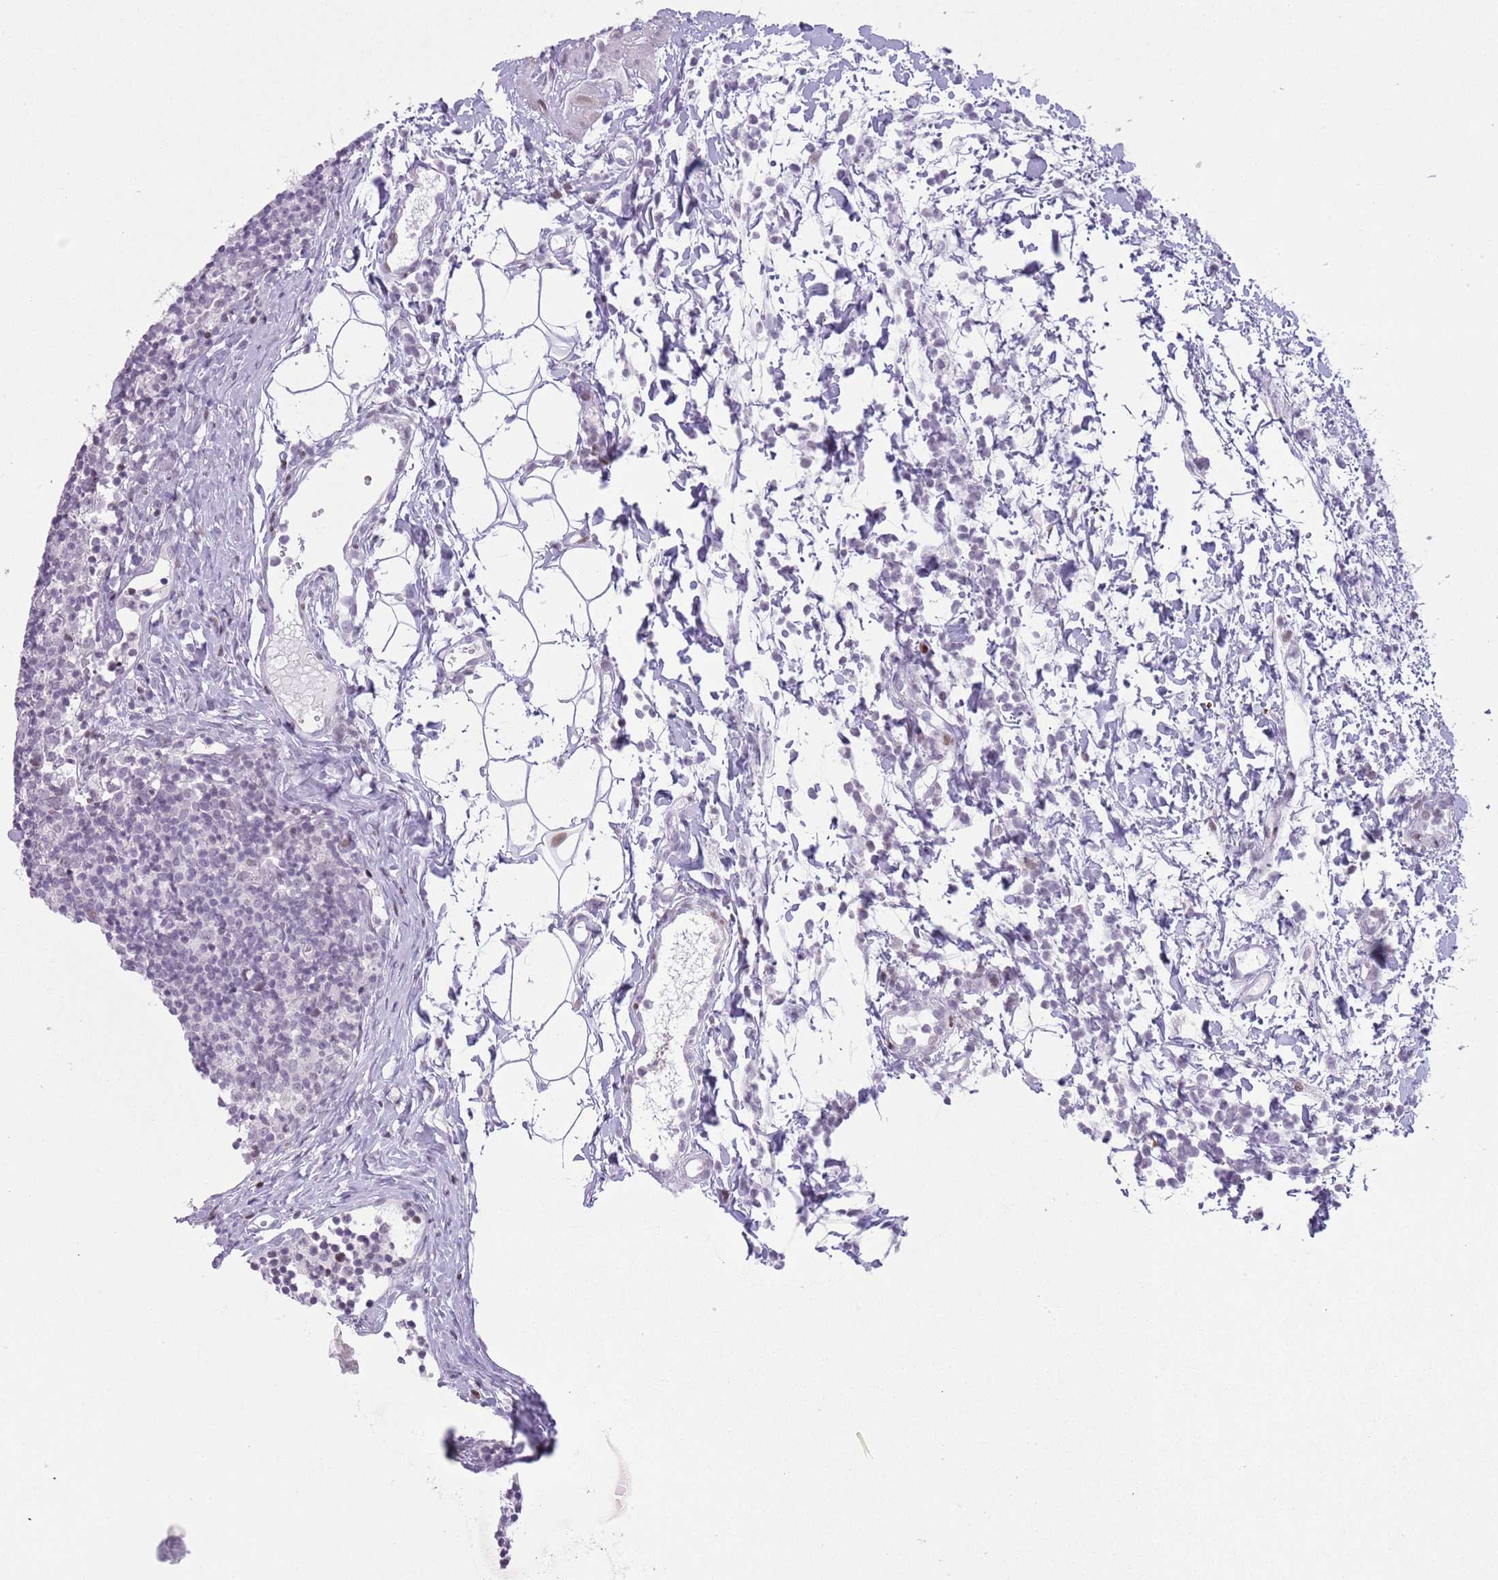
{"staining": {"intensity": "negative", "quantity": "none", "location": "none"}, "tissue": "lymph node", "cell_type": "Germinal center cells", "image_type": "normal", "snomed": [{"axis": "morphology", "description": "Normal tissue, NOS"}, {"axis": "topography", "description": "Lymph node"}], "caption": "Benign lymph node was stained to show a protein in brown. There is no significant expression in germinal center cells.", "gene": "MFSD10", "patient": {"sex": "female", "age": 37}}